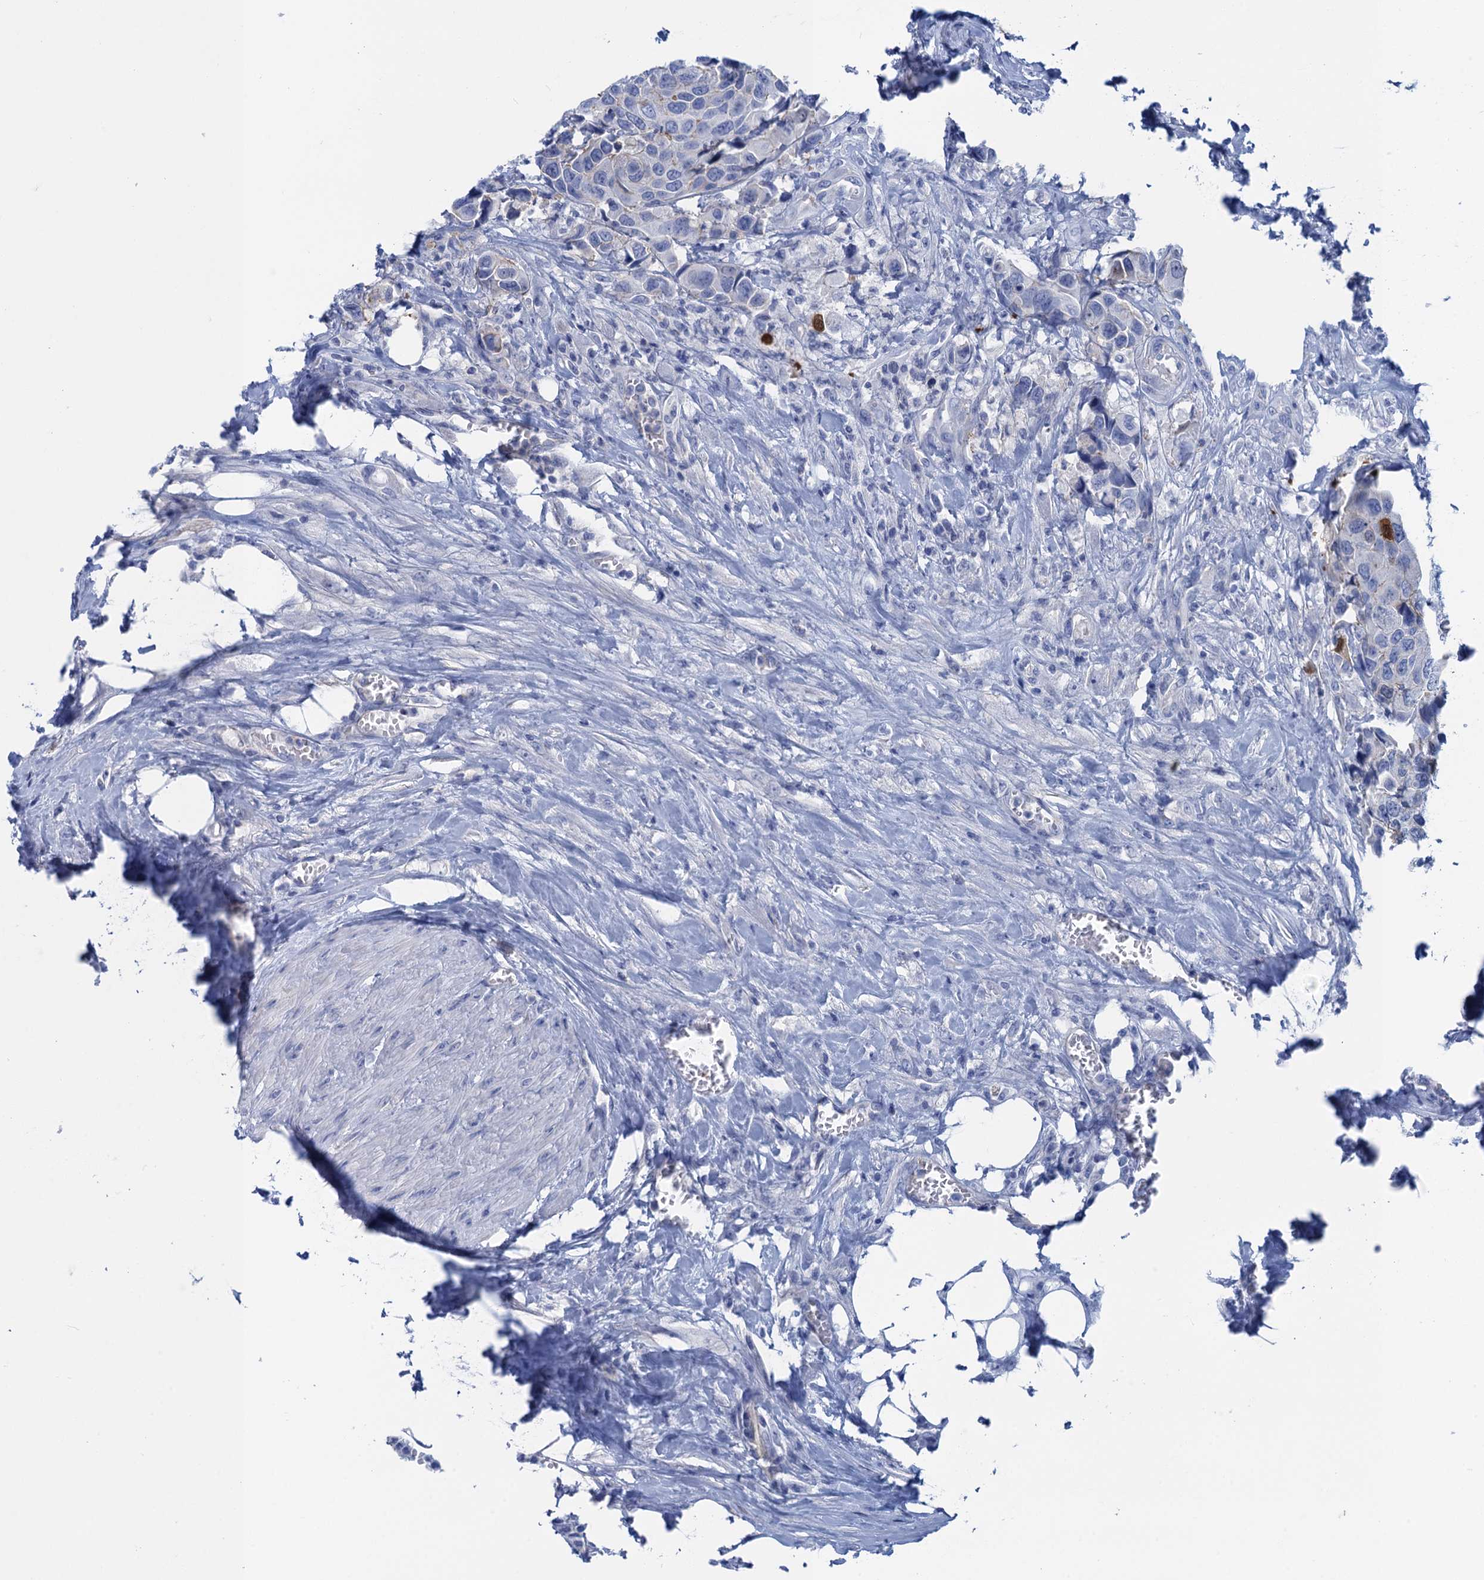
{"staining": {"intensity": "moderate", "quantity": "<25%", "location": "nuclear"}, "tissue": "urothelial cancer", "cell_type": "Tumor cells", "image_type": "cancer", "snomed": [{"axis": "morphology", "description": "Urothelial carcinoma, High grade"}, {"axis": "topography", "description": "Urinary bladder"}], "caption": "This photomicrograph exhibits immunohistochemistry staining of high-grade urothelial carcinoma, with low moderate nuclear staining in about <25% of tumor cells.", "gene": "CALML5", "patient": {"sex": "male", "age": 74}}